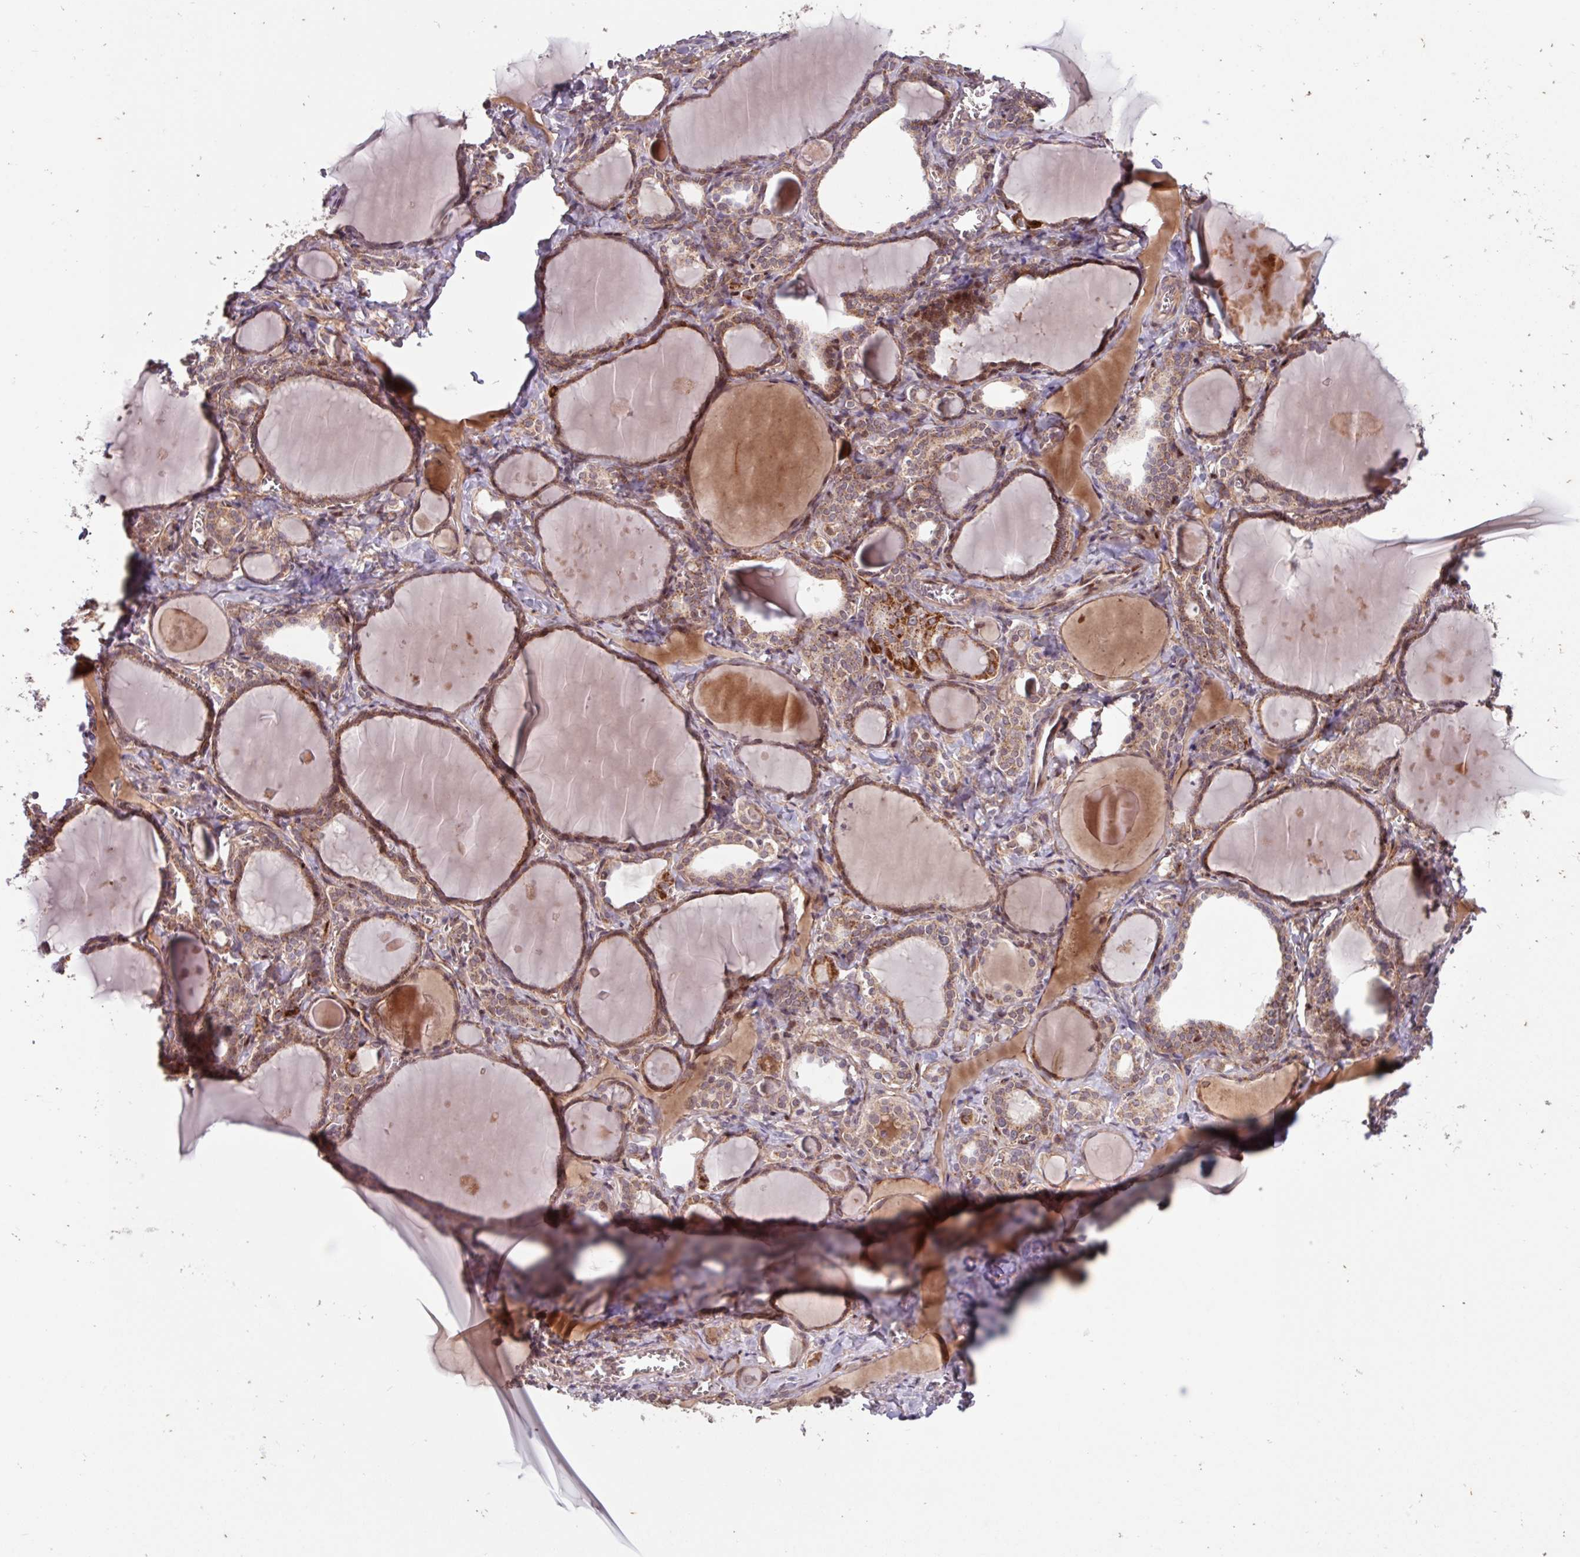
{"staining": {"intensity": "strong", "quantity": ">75%", "location": "cytoplasmic/membranous,nuclear"}, "tissue": "thyroid gland", "cell_type": "Glandular cells", "image_type": "normal", "snomed": [{"axis": "morphology", "description": "Normal tissue, NOS"}, {"axis": "topography", "description": "Thyroid gland"}], "caption": "Normal thyroid gland shows strong cytoplasmic/membranous,nuclear staining in approximately >75% of glandular cells, visualized by immunohistochemistry.", "gene": "TMEM88", "patient": {"sex": "female", "age": 42}}